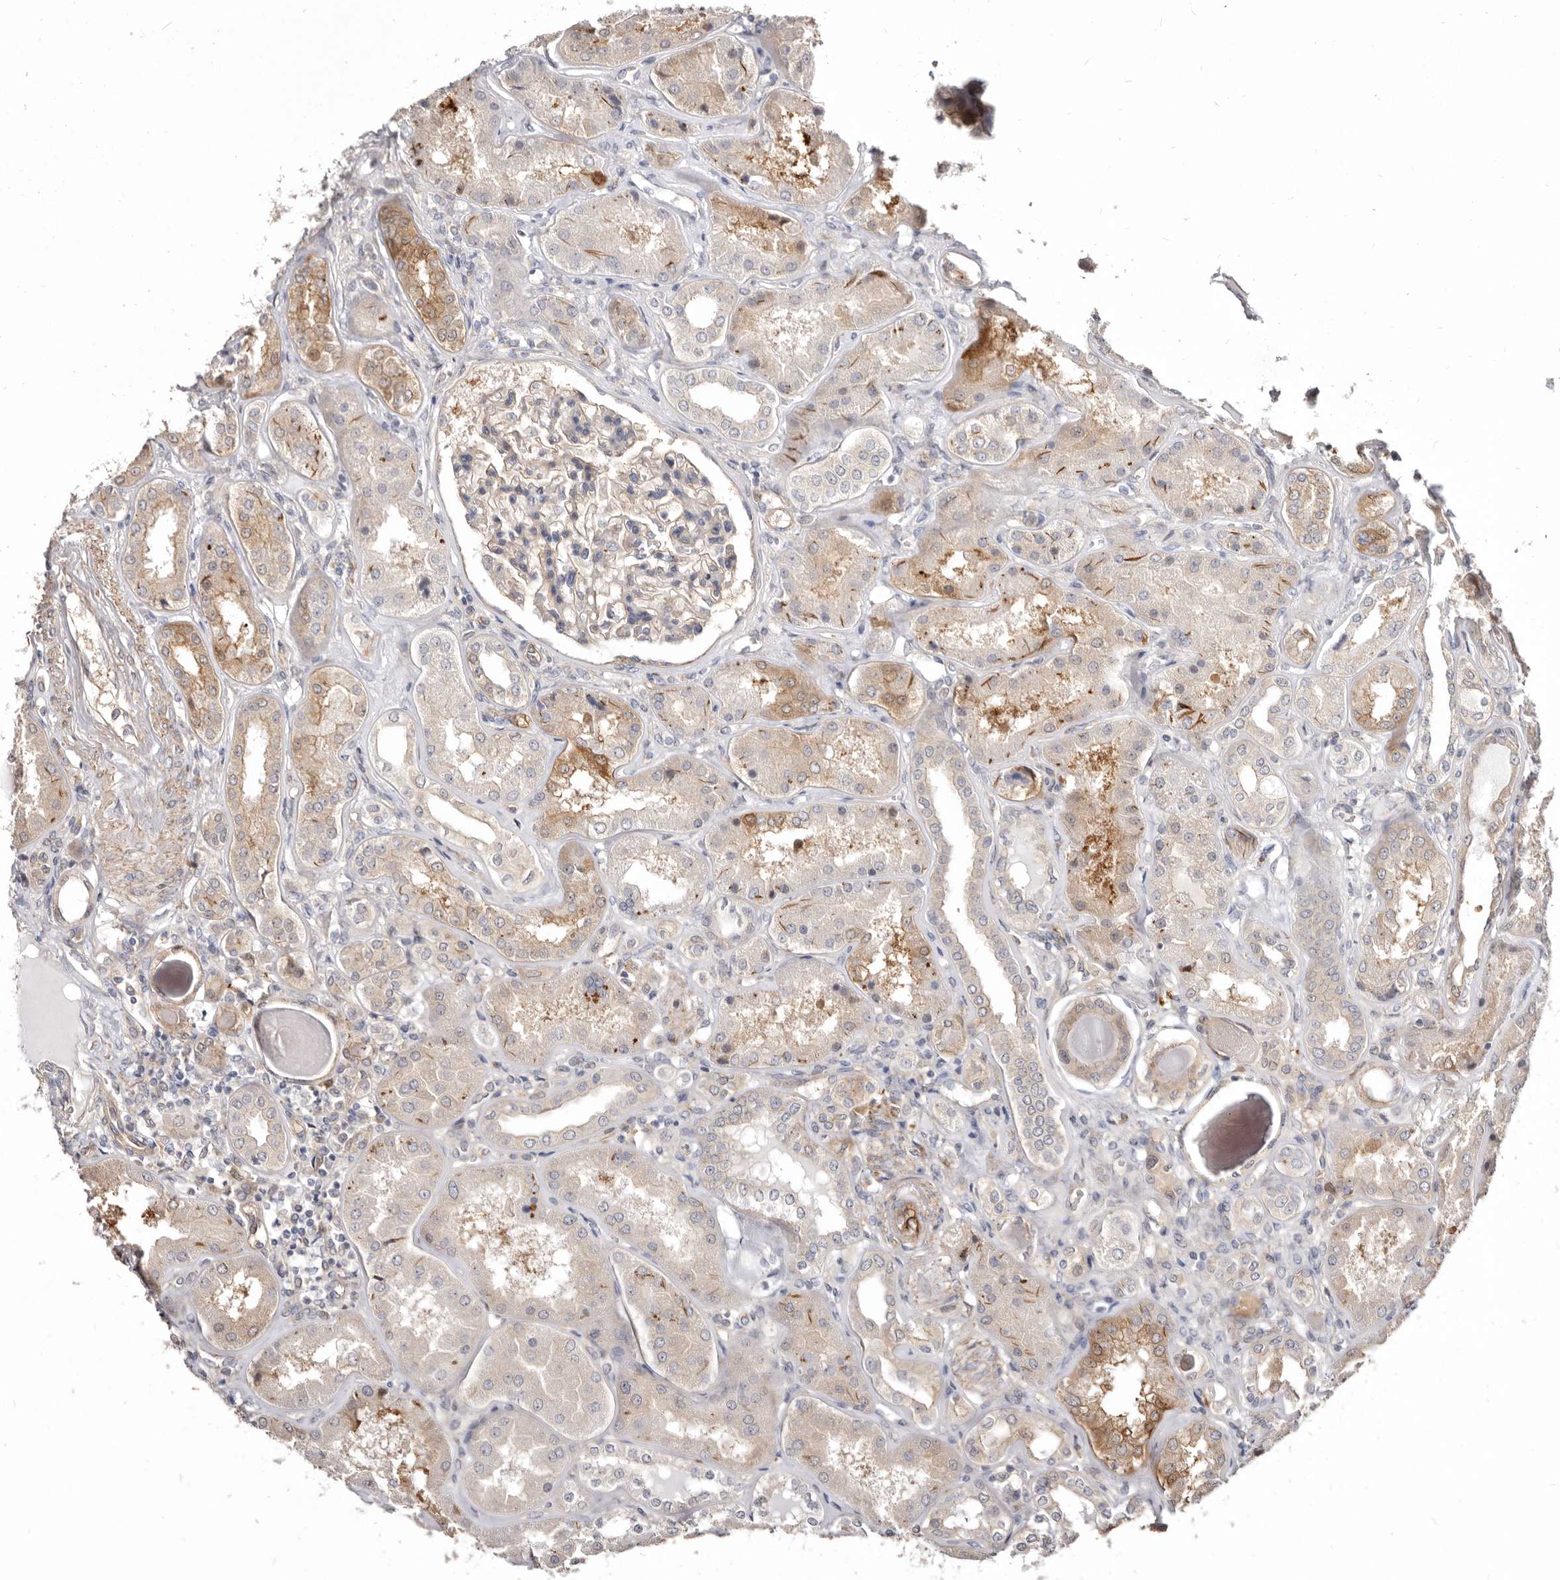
{"staining": {"intensity": "moderate", "quantity": "25%-75%", "location": "cytoplasmic/membranous"}, "tissue": "kidney", "cell_type": "Cells in glomeruli", "image_type": "normal", "snomed": [{"axis": "morphology", "description": "Normal tissue, NOS"}, {"axis": "topography", "description": "Kidney"}], "caption": "Immunohistochemistry (IHC) staining of unremarkable kidney, which reveals medium levels of moderate cytoplasmic/membranous expression in approximately 25%-75% of cells in glomeruli indicating moderate cytoplasmic/membranous protein positivity. The staining was performed using DAB (3,3'-diaminobenzidine) (brown) for protein detection and nuclei were counterstained in hematoxylin (blue).", "gene": "GPATCH4", "patient": {"sex": "female", "age": 56}}